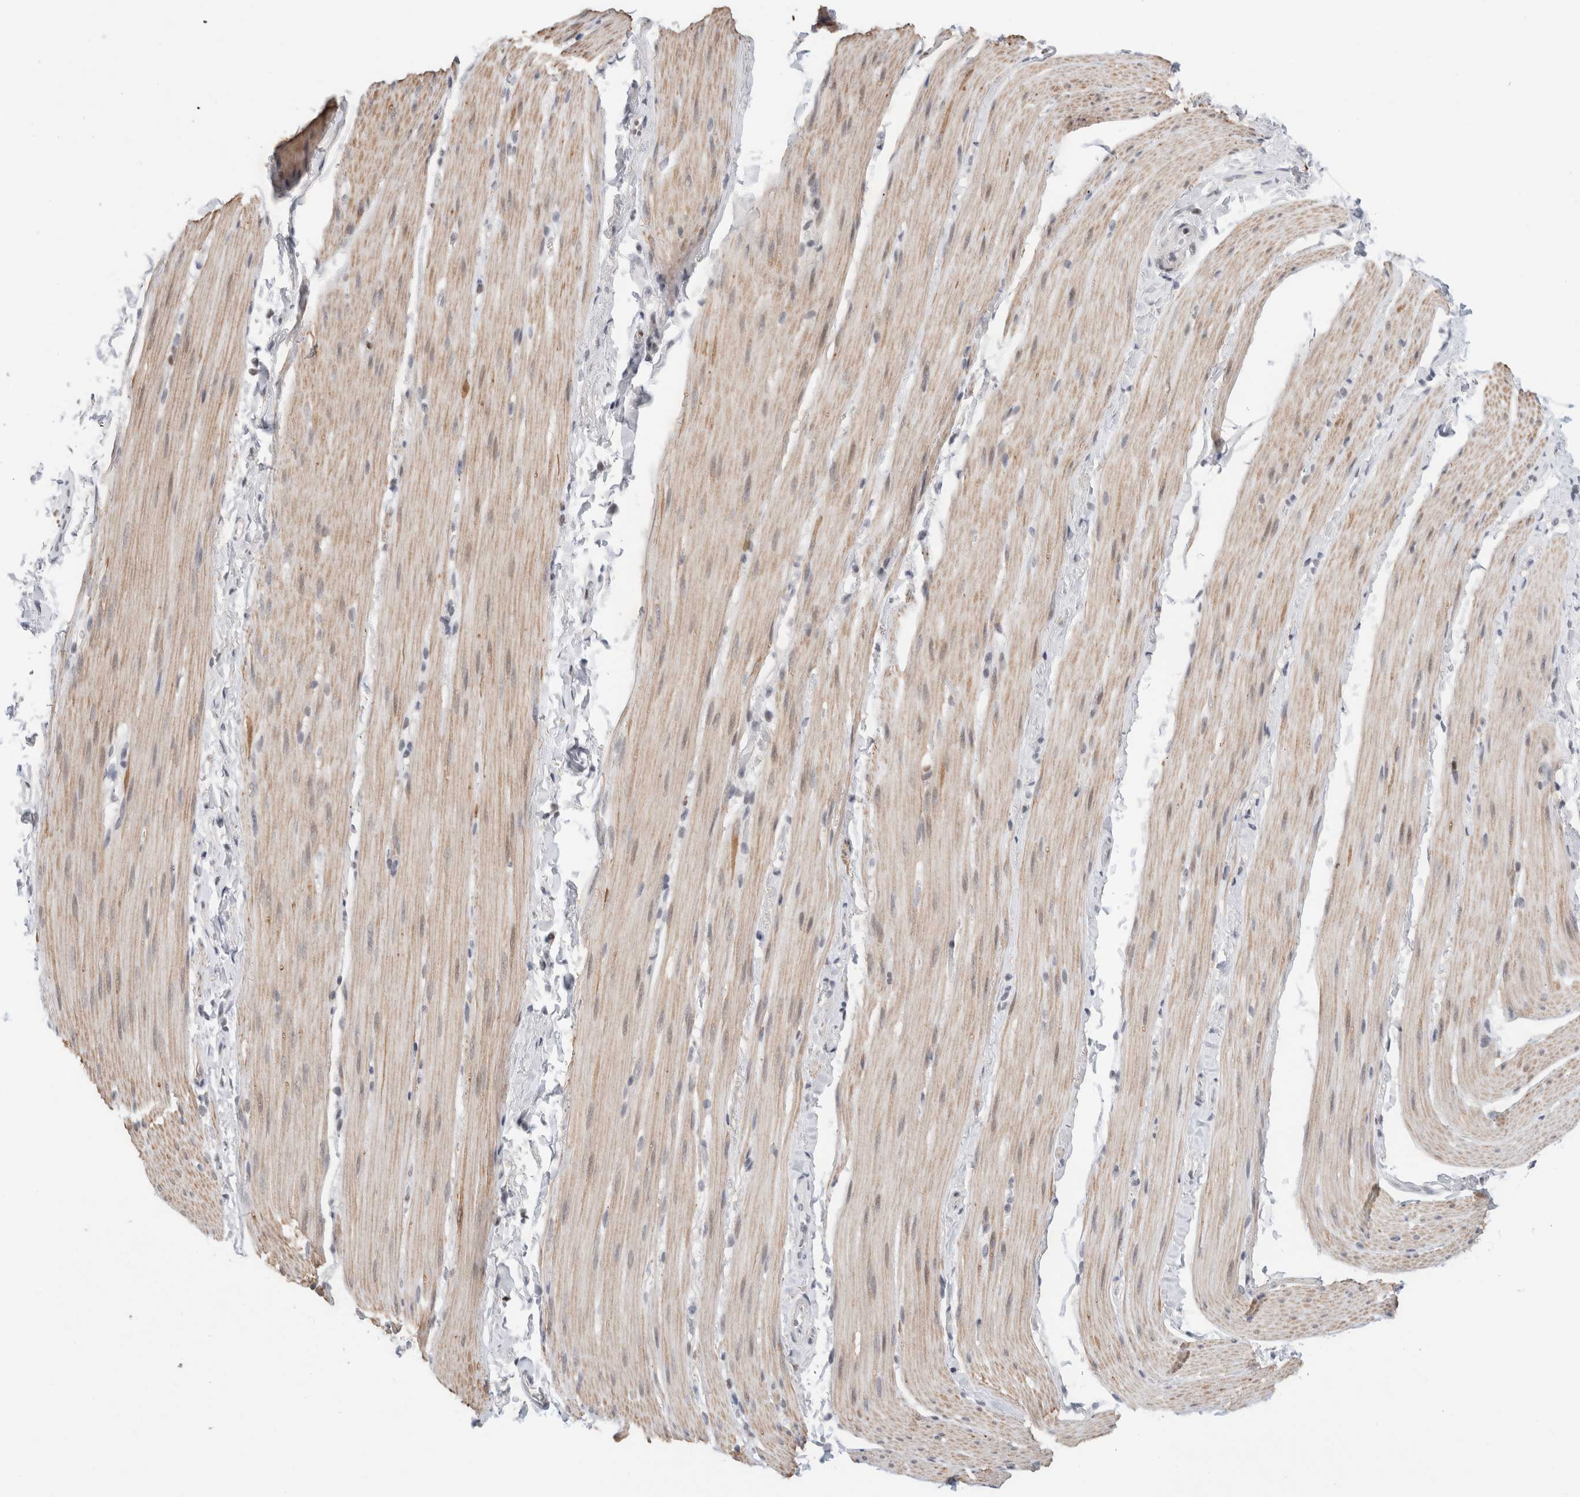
{"staining": {"intensity": "weak", "quantity": ">75%", "location": "cytoplasmic/membranous"}, "tissue": "smooth muscle", "cell_type": "Smooth muscle cells", "image_type": "normal", "snomed": [{"axis": "morphology", "description": "Normal tissue, NOS"}, {"axis": "topography", "description": "Smooth muscle"}, {"axis": "topography", "description": "Small intestine"}], "caption": "Immunohistochemical staining of benign human smooth muscle displays >75% levels of weak cytoplasmic/membranous protein expression in approximately >75% of smooth muscle cells. (DAB = brown stain, brightfield microscopy at high magnification).", "gene": "KNL1", "patient": {"sex": "female", "age": 84}}